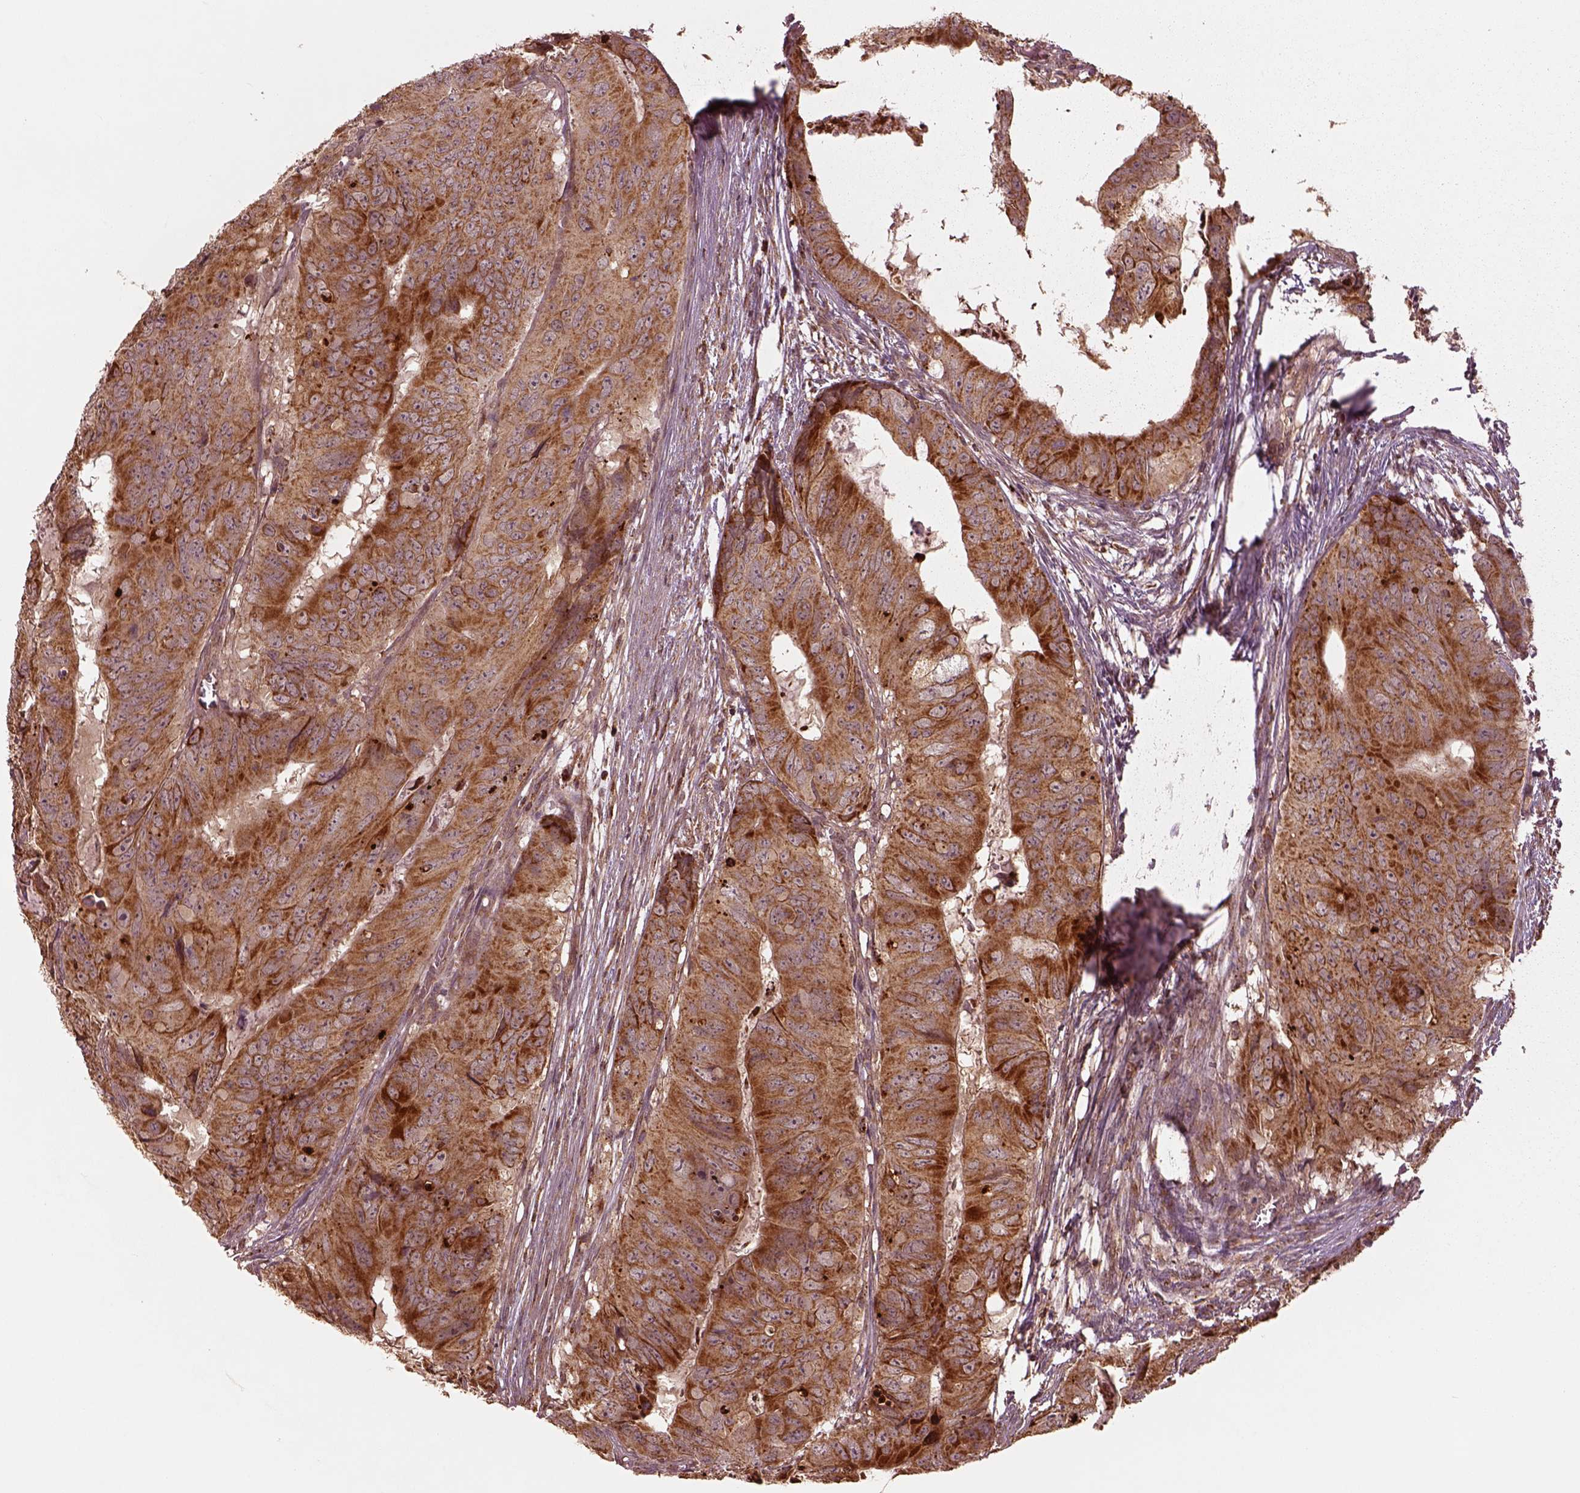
{"staining": {"intensity": "moderate", "quantity": ">75%", "location": "cytoplasmic/membranous"}, "tissue": "colorectal cancer", "cell_type": "Tumor cells", "image_type": "cancer", "snomed": [{"axis": "morphology", "description": "Adenocarcinoma, NOS"}, {"axis": "topography", "description": "Colon"}], "caption": "Immunohistochemical staining of adenocarcinoma (colorectal) exhibits medium levels of moderate cytoplasmic/membranous protein staining in approximately >75% of tumor cells.", "gene": "SEL1L3", "patient": {"sex": "male", "age": 79}}